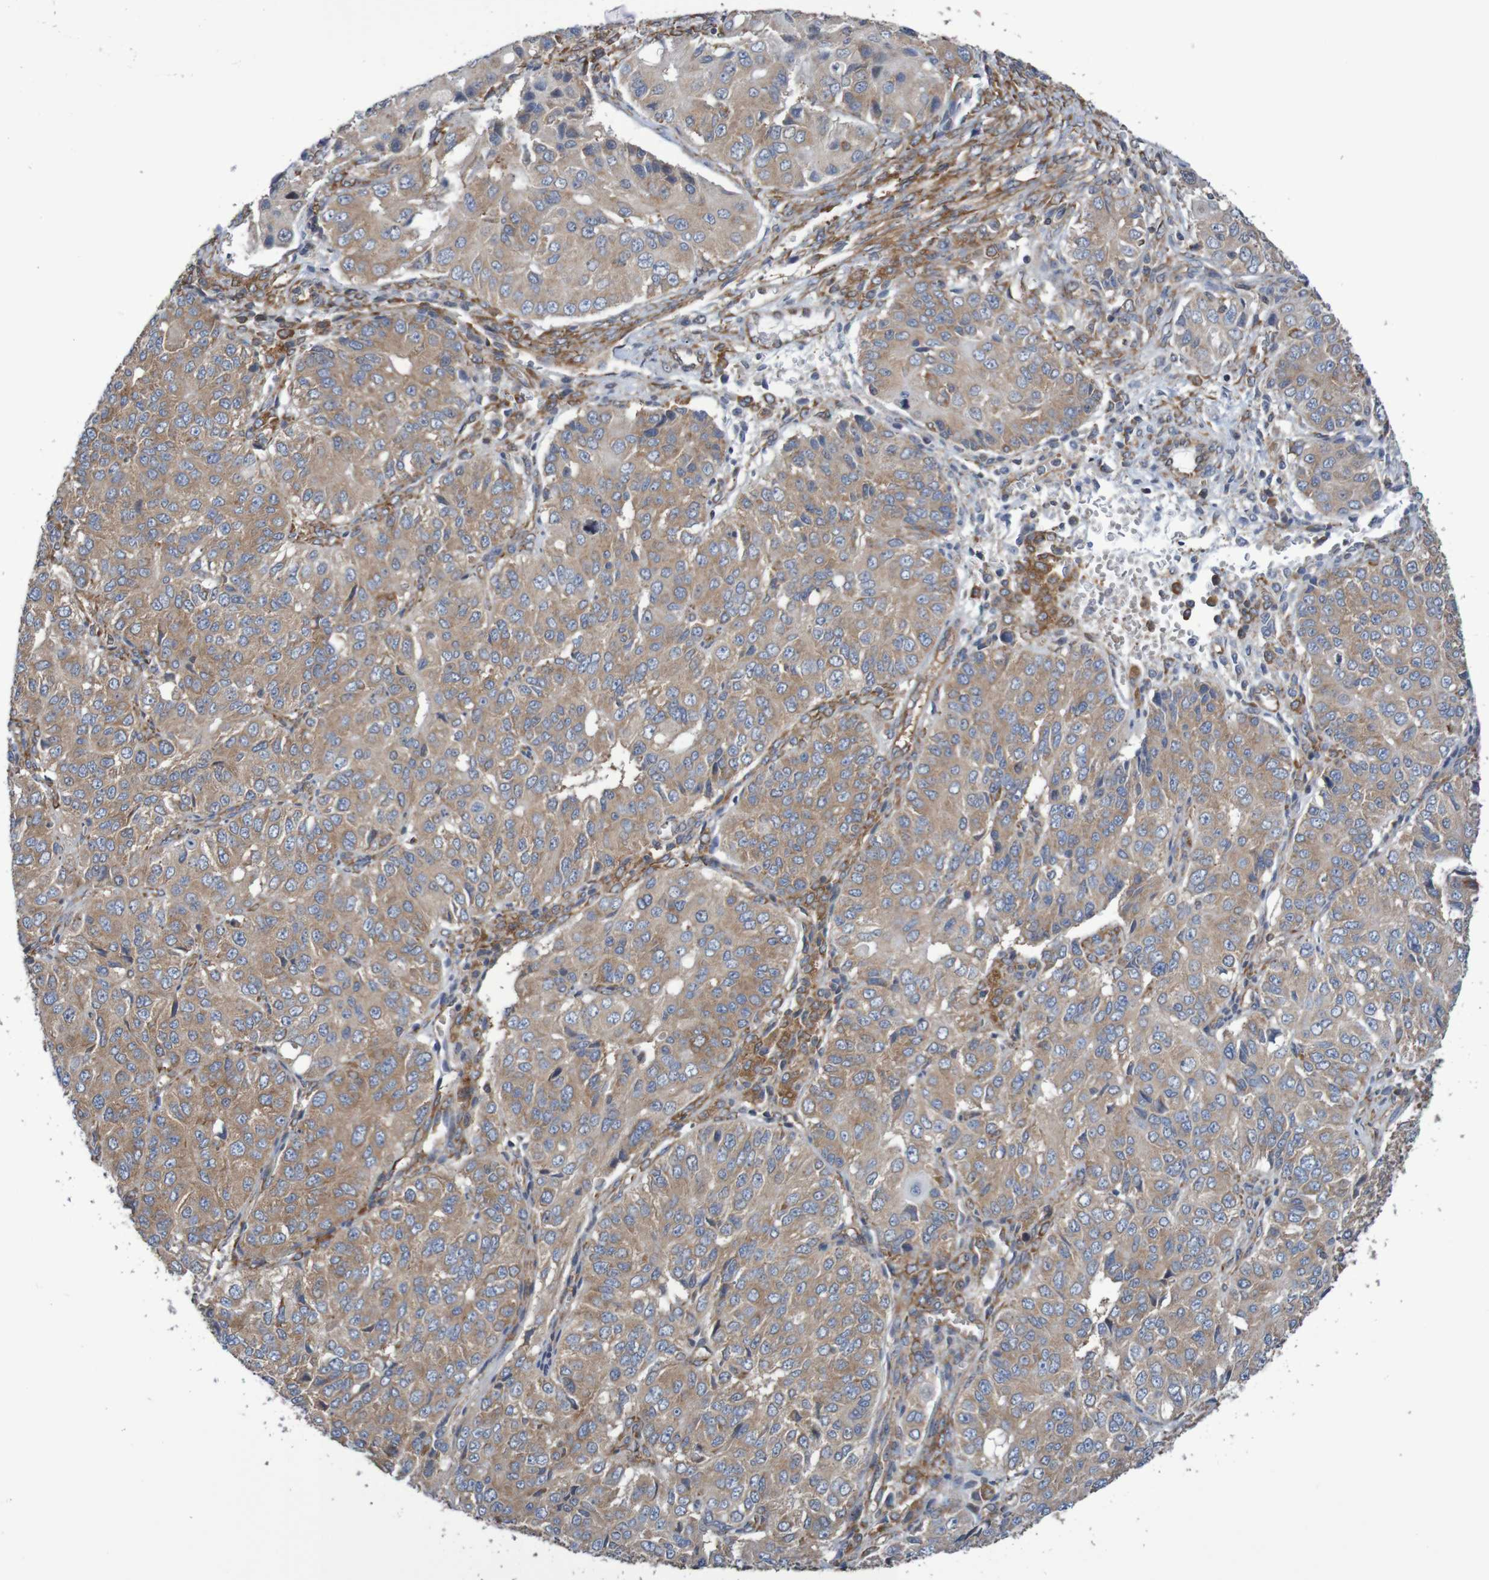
{"staining": {"intensity": "moderate", "quantity": ">75%", "location": "cytoplasmic/membranous"}, "tissue": "ovarian cancer", "cell_type": "Tumor cells", "image_type": "cancer", "snomed": [{"axis": "morphology", "description": "Carcinoma, endometroid"}, {"axis": "topography", "description": "Ovary"}], "caption": "Immunohistochemistry (DAB) staining of human ovarian cancer displays moderate cytoplasmic/membranous protein staining in about >75% of tumor cells.", "gene": "LRRC47", "patient": {"sex": "female", "age": 51}}